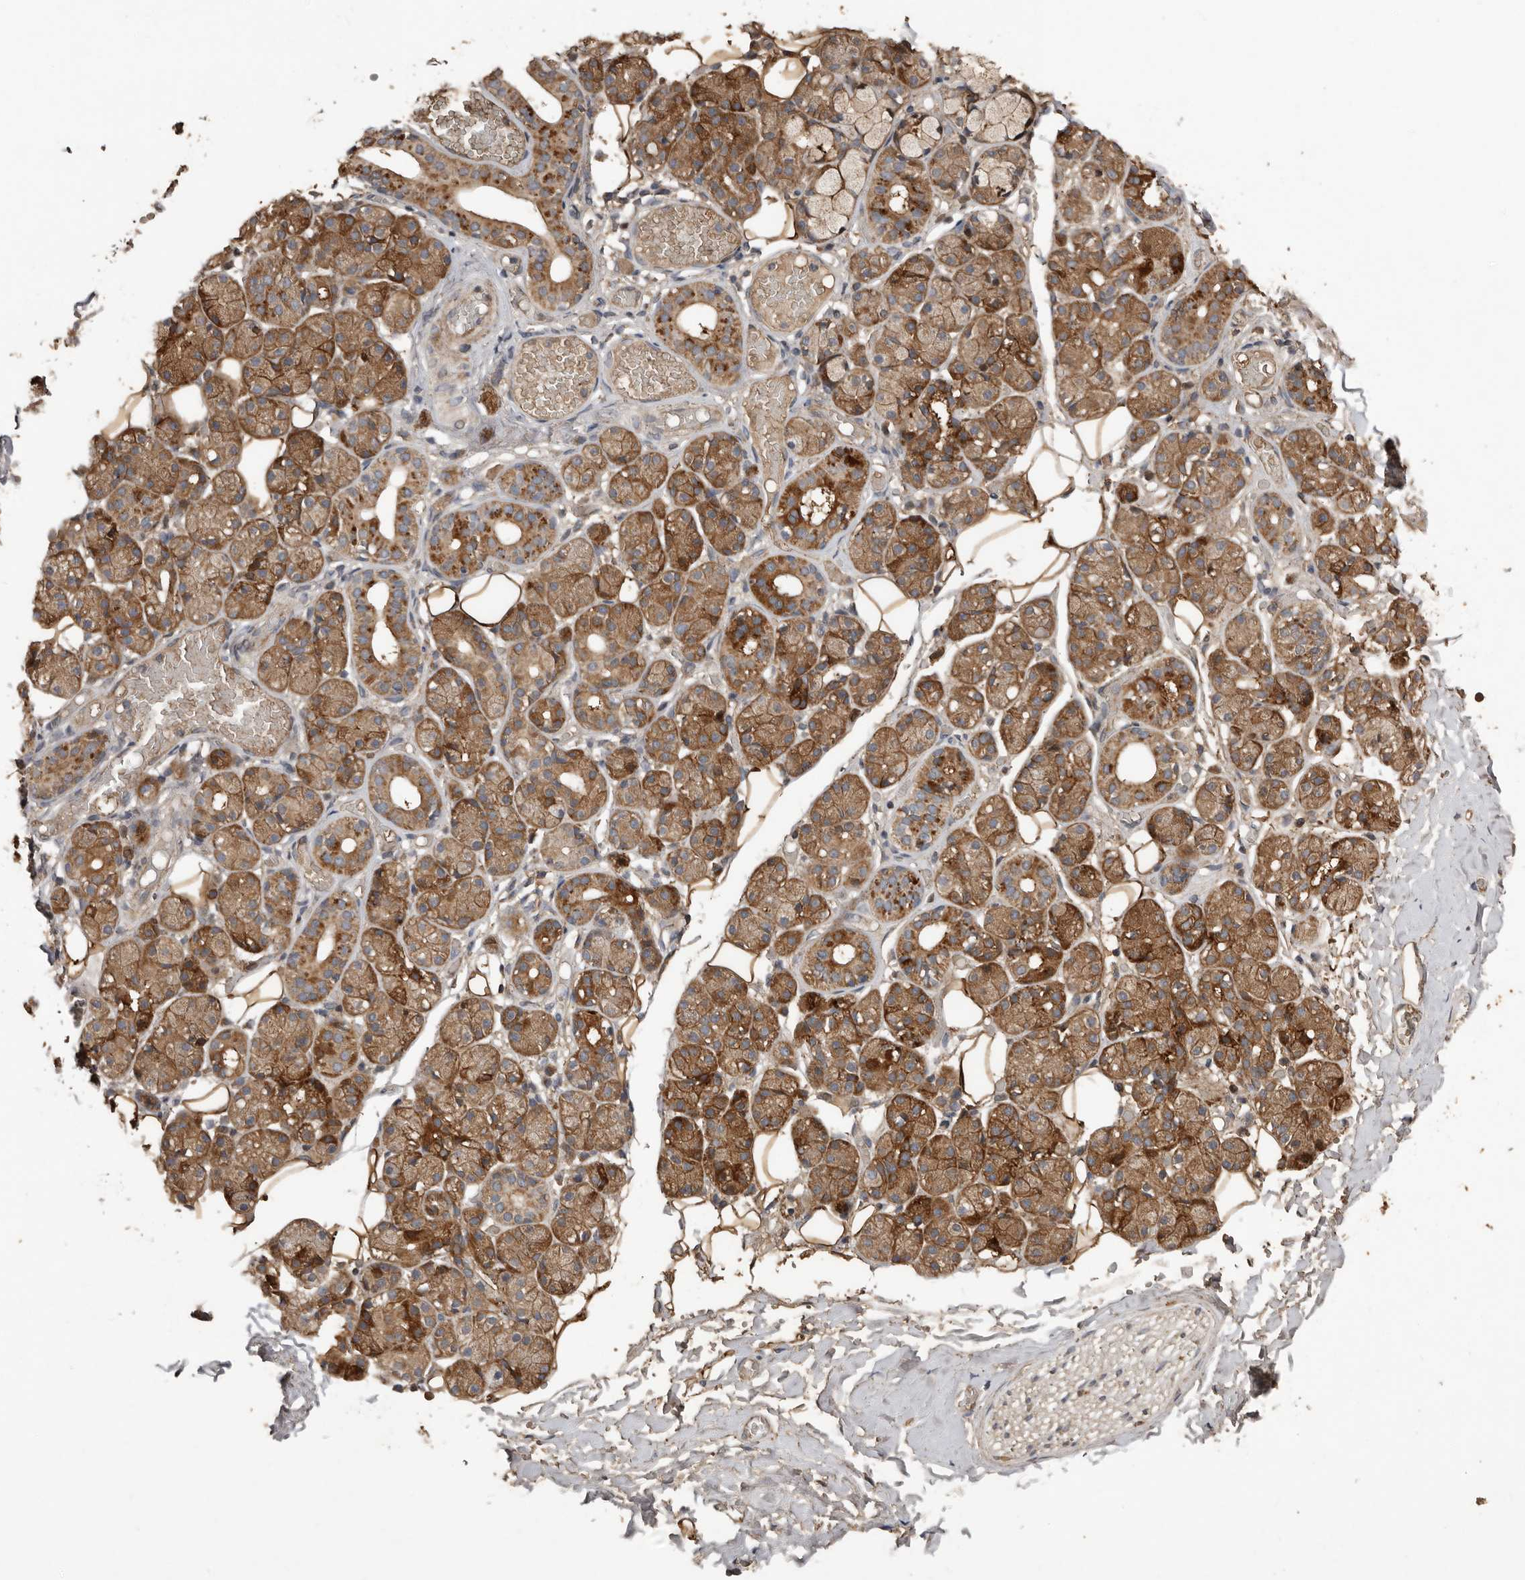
{"staining": {"intensity": "moderate", "quantity": ">75%", "location": "cytoplasmic/membranous"}, "tissue": "salivary gland", "cell_type": "Glandular cells", "image_type": "normal", "snomed": [{"axis": "morphology", "description": "Normal tissue, NOS"}, {"axis": "topography", "description": "Salivary gland"}], "caption": "A histopathology image showing moderate cytoplasmic/membranous staining in approximately >75% of glandular cells in benign salivary gland, as visualized by brown immunohistochemical staining.", "gene": "RANBP17", "patient": {"sex": "male", "age": 63}}